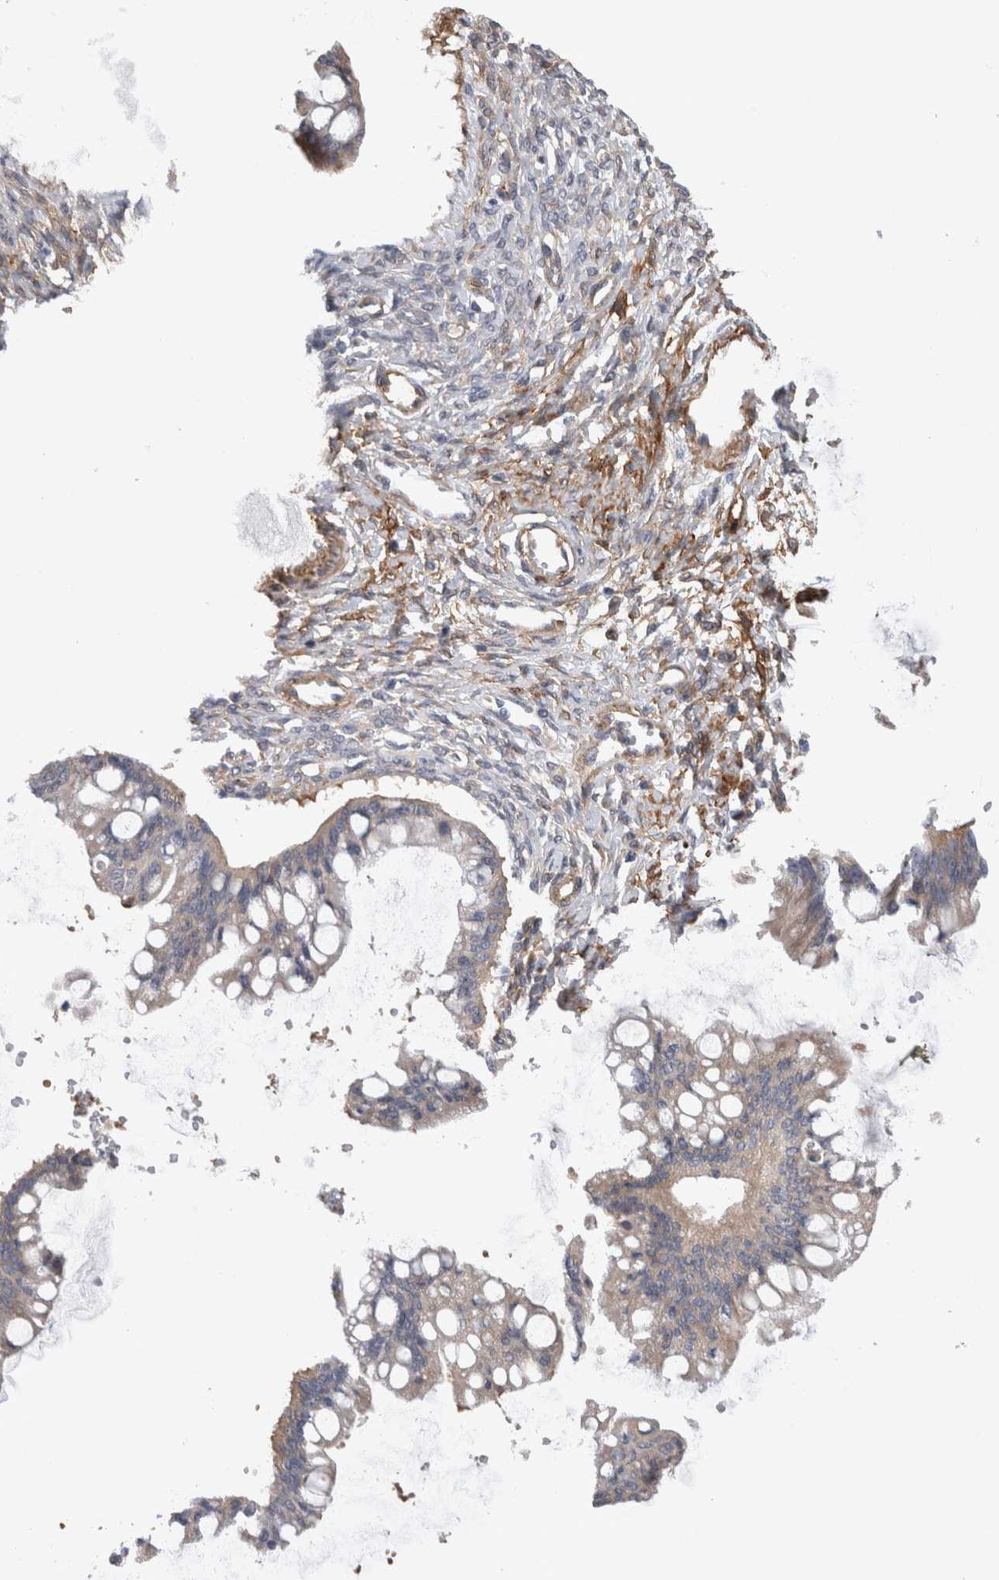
{"staining": {"intensity": "weak", "quantity": "25%-75%", "location": "cytoplasmic/membranous"}, "tissue": "ovarian cancer", "cell_type": "Tumor cells", "image_type": "cancer", "snomed": [{"axis": "morphology", "description": "Cystadenocarcinoma, mucinous, NOS"}, {"axis": "topography", "description": "Ovary"}], "caption": "IHC image of neoplastic tissue: human ovarian mucinous cystadenocarcinoma stained using immunohistochemistry (IHC) exhibits low levels of weak protein expression localized specifically in the cytoplasmic/membranous of tumor cells, appearing as a cytoplasmic/membranous brown color.", "gene": "EPRS1", "patient": {"sex": "female", "age": 73}}